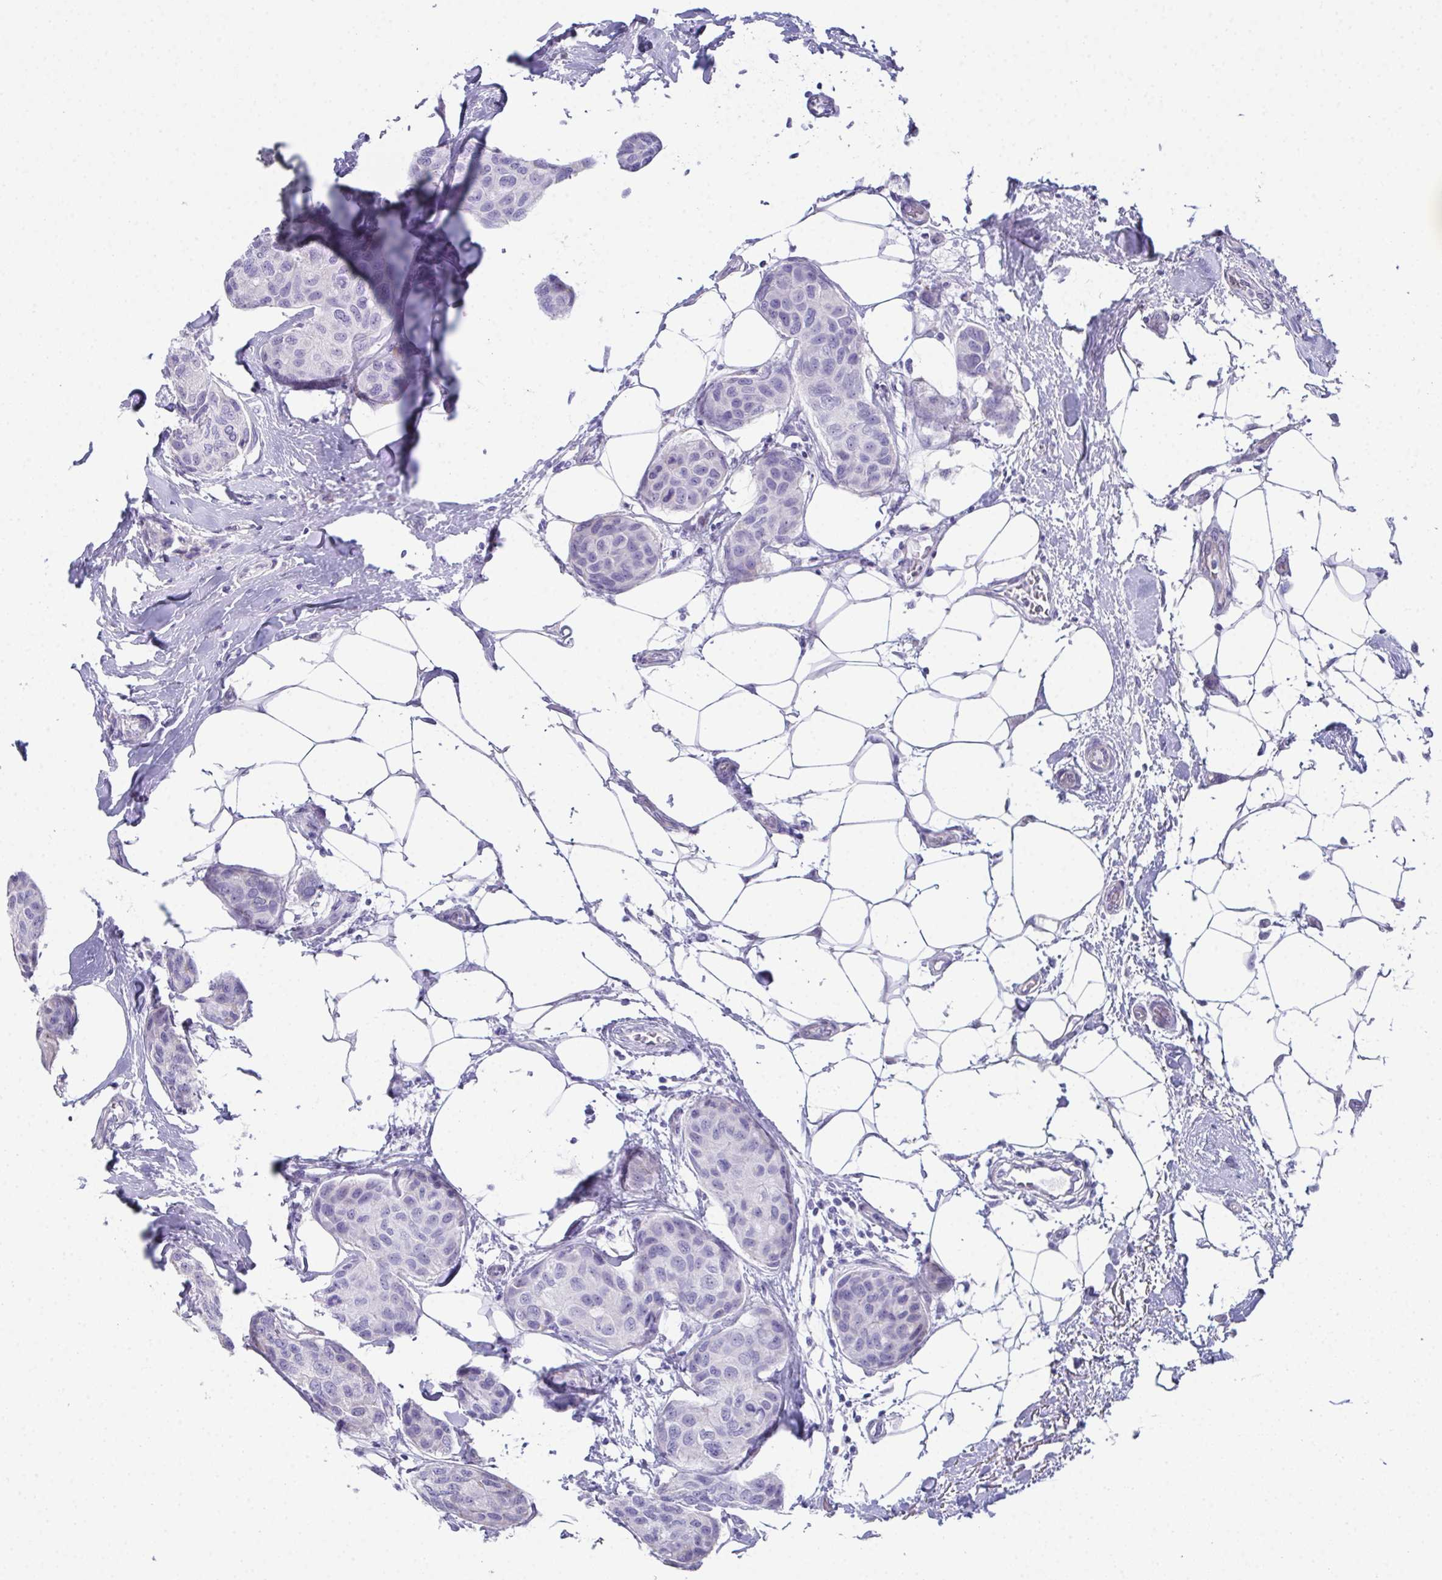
{"staining": {"intensity": "negative", "quantity": "none", "location": "none"}, "tissue": "breast cancer", "cell_type": "Tumor cells", "image_type": "cancer", "snomed": [{"axis": "morphology", "description": "Duct carcinoma"}, {"axis": "topography", "description": "Breast"}], "caption": "Tumor cells are negative for brown protein staining in breast invasive ductal carcinoma.", "gene": "TEX19", "patient": {"sex": "female", "age": 80}}